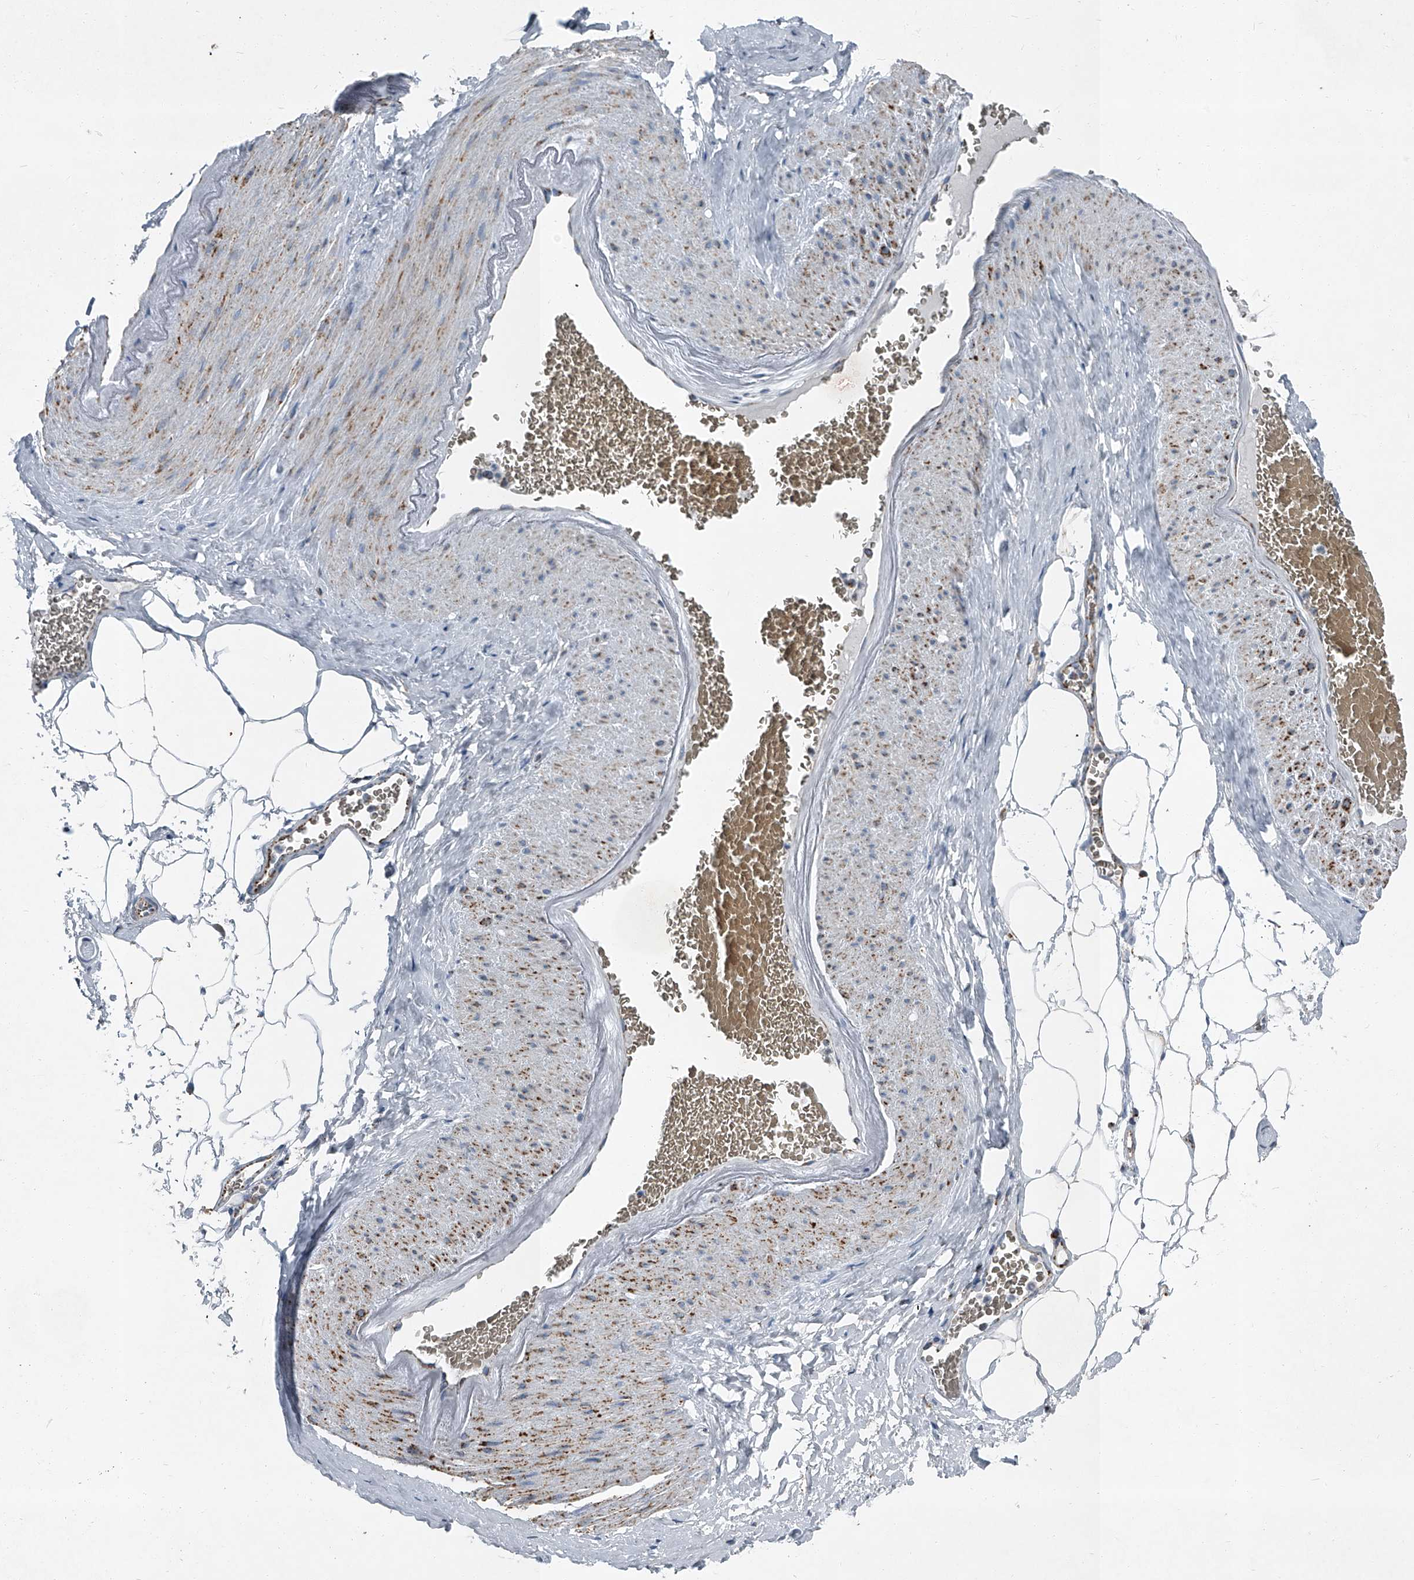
{"staining": {"intensity": "negative", "quantity": "none", "location": "none"}, "tissue": "adipose tissue", "cell_type": "Adipocytes", "image_type": "normal", "snomed": [{"axis": "morphology", "description": "Normal tissue, NOS"}, {"axis": "morphology", "description": "Adenocarcinoma, Low grade"}, {"axis": "topography", "description": "Prostate"}, {"axis": "topography", "description": "Peripheral nerve tissue"}], "caption": "Immunohistochemistry of benign human adipose tissue demonstrates no expression in adipocytes.", "gene": "CHRNA7", "patient": {"sex": "male", "age": 63}}